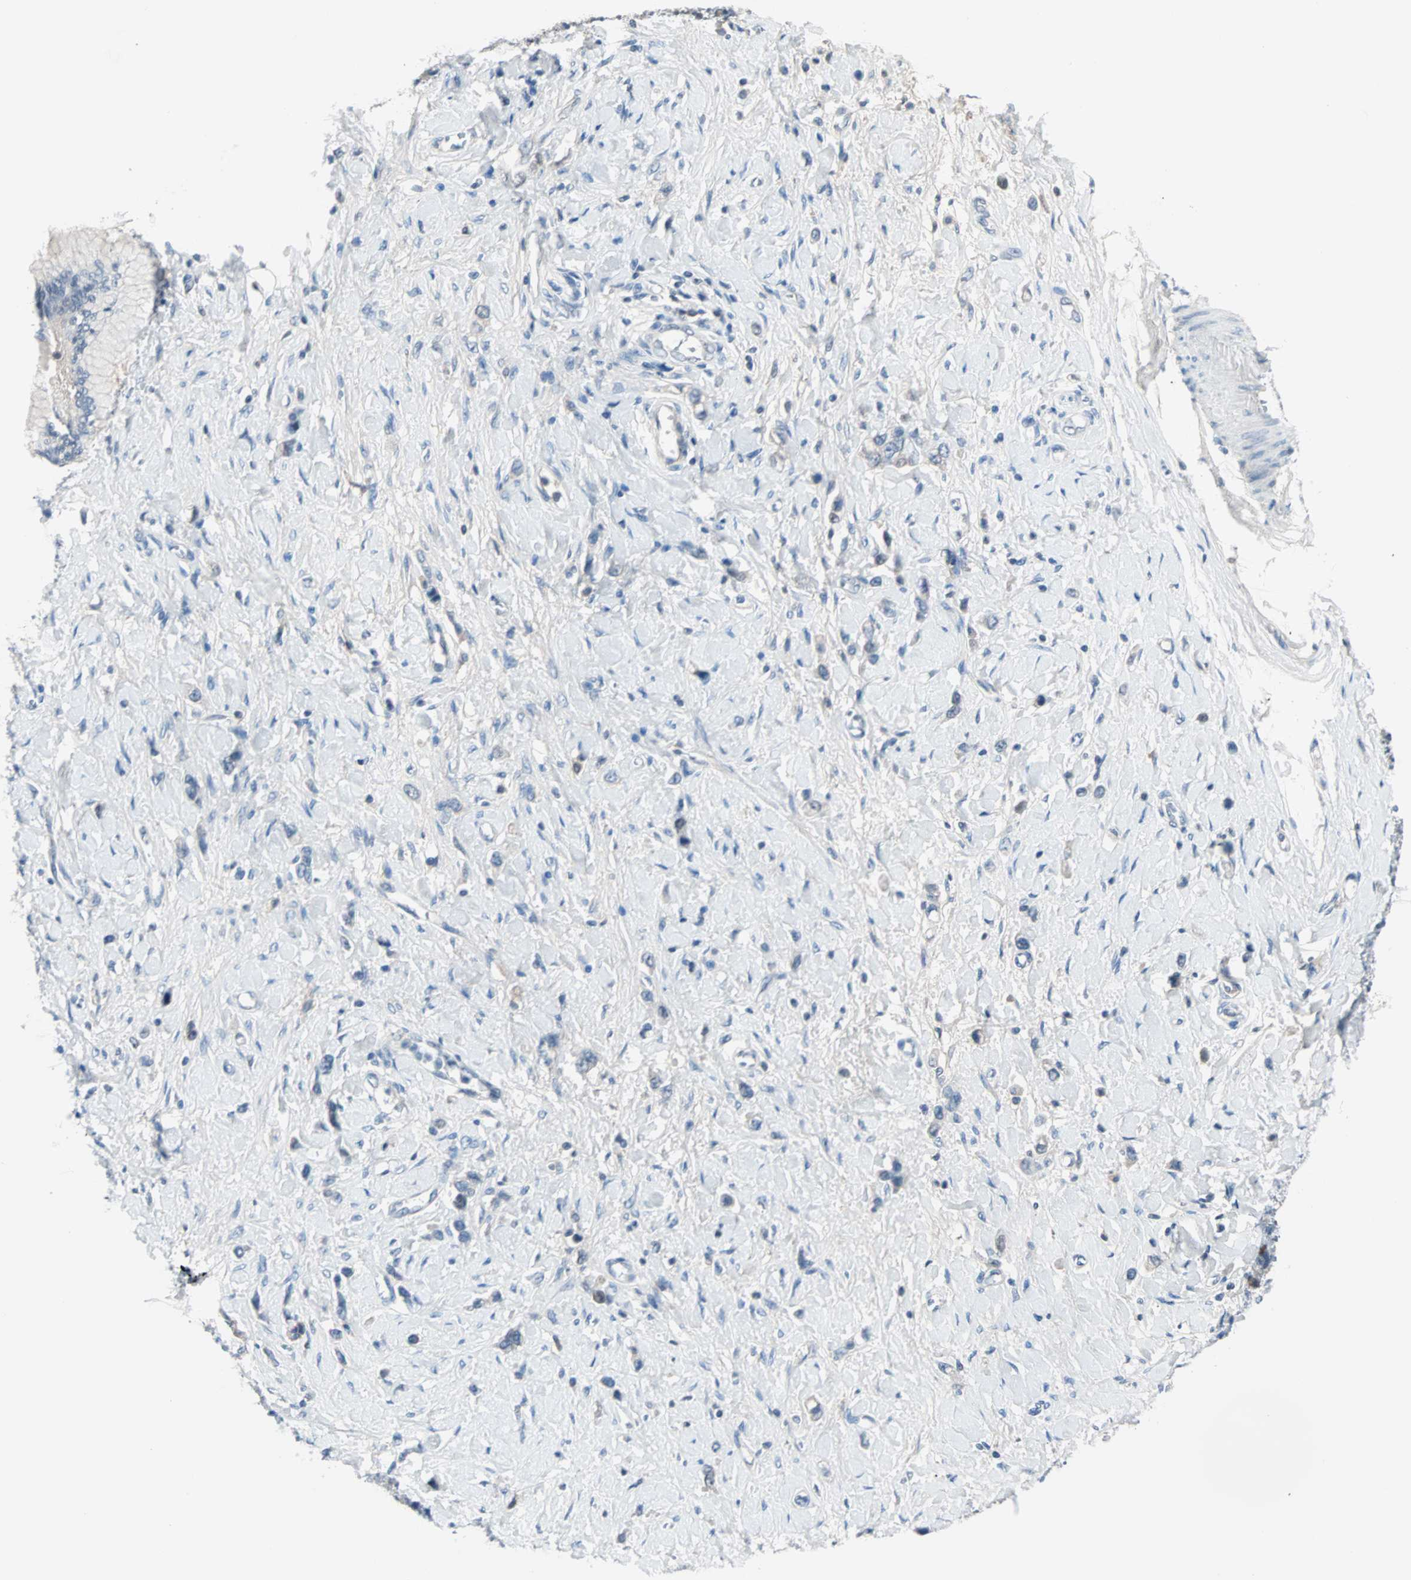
{"staining": {"intensity": "negative", "quantity": "none", "location": "none"}, "tissue": "stomach cancer", "cell_type": "Tumor cells", "image_type": "cancer", "snomed": [{"axis": "morphology", "description": "Normal tissue, NOS"}, {"axis": "morphology", "description": "Adenocarcinoma, NOS"}, {"axis": "topography", "description": "Stomach, upper"}, {"axis": "topography", "description": "Stomach"}], "caption": "Immunohistochemical staining of adenocarcinoma (stomach) exhibits no significant positivity in tumor cells. (Brightfield microscopy of DAB (3,3'-diaminobenzidine) immunohistochemistry at high magnification).", "gene": "CCNE2", "patient": {"sex": "female", "age": 65}}